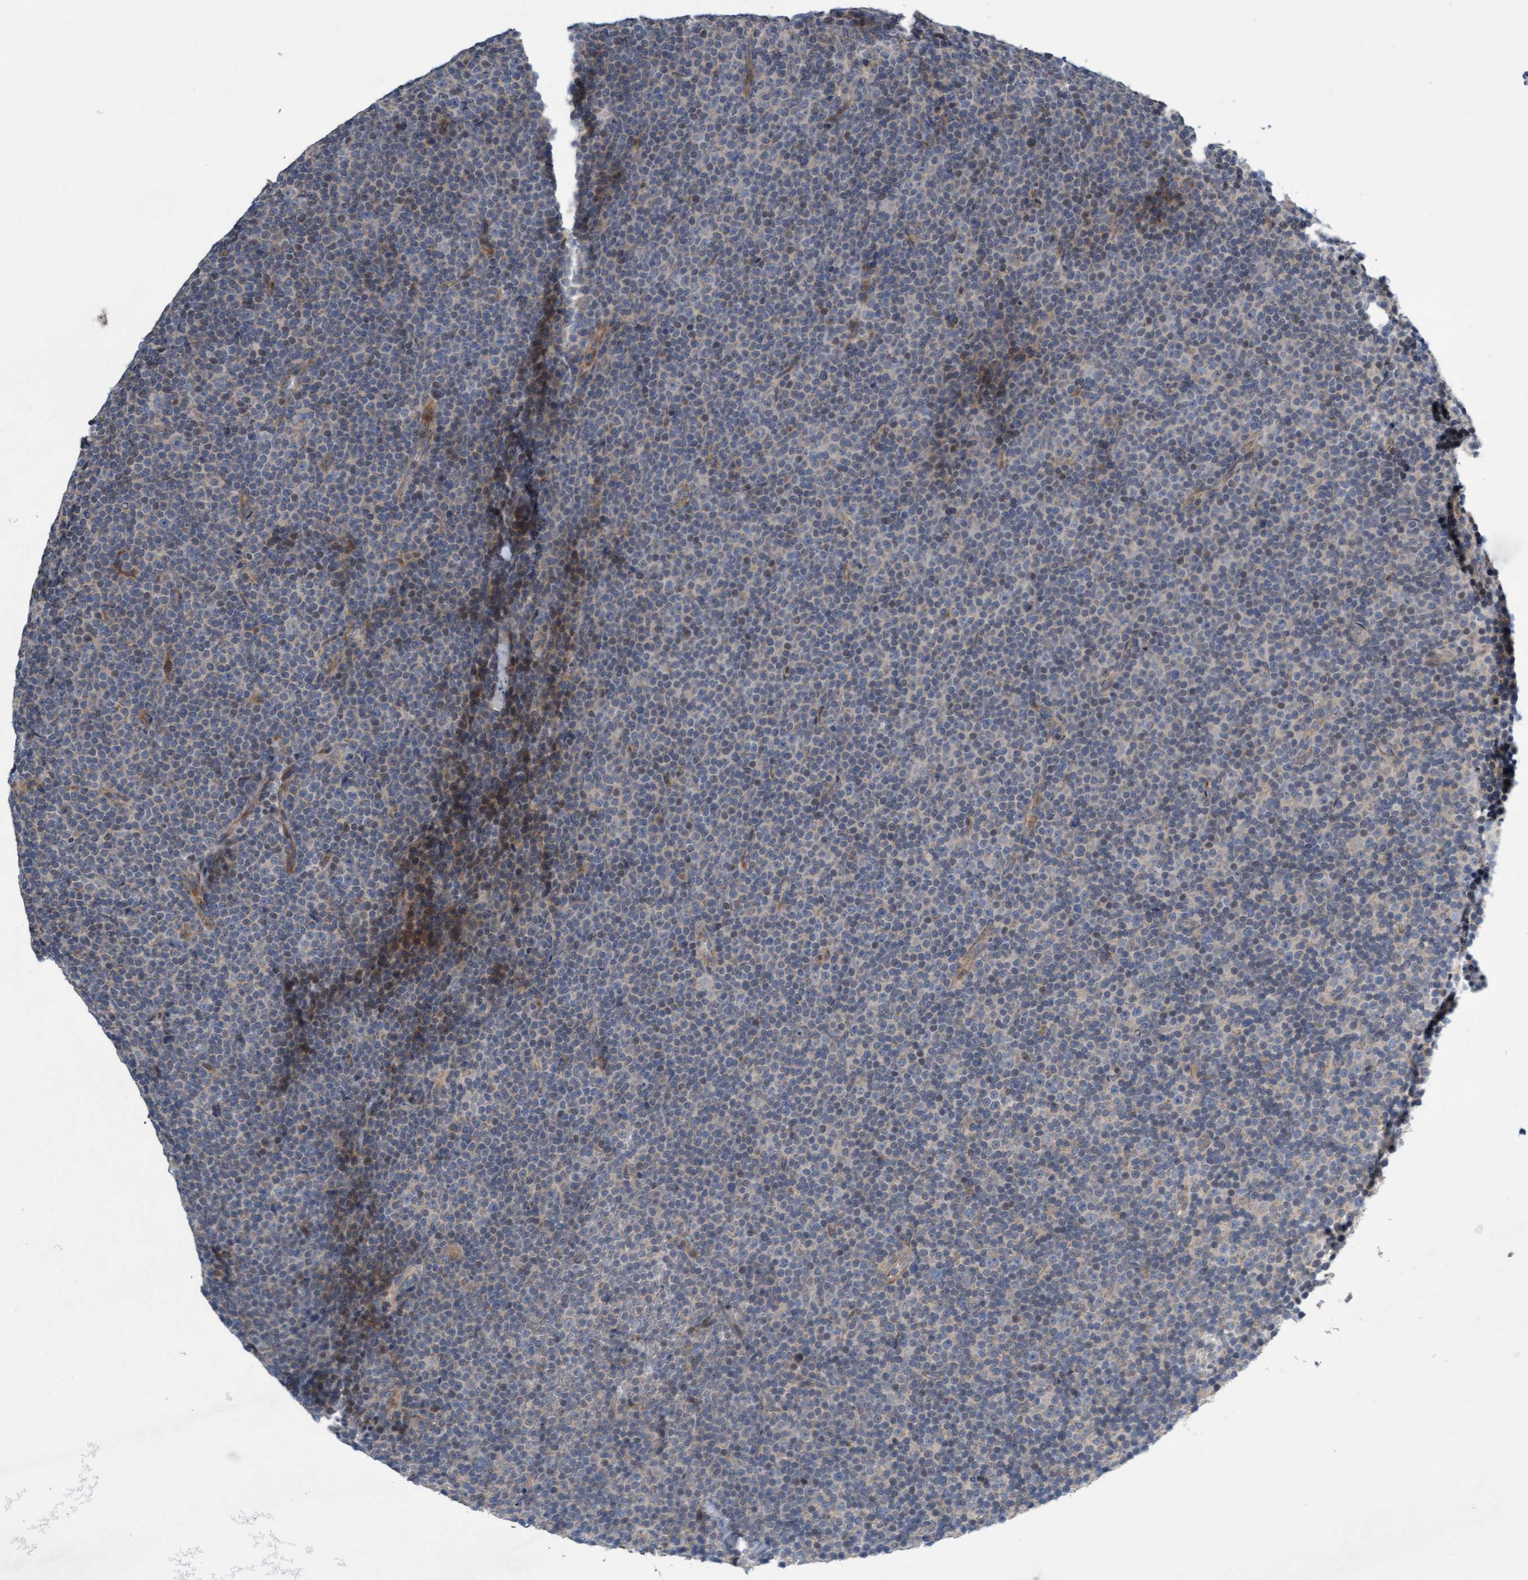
{"staining": {"intensity": "negative", "quantity": "none", "location": "none"}, "tissue": "lymphoma", "cell_type": "Tumor cells", "image_type": "cancer", "snomed": [{"axis": "morphology", "description": "Malignant lymphoma, non-Hodgkin's type, Low grade"}, {"axis": "topography", "description": "Lymph node"}], "caption": "A high-resolution photomicrograph shows immunohistochemistry (IHC) staining of lymphoma, which displays no significant expression in tumor cells.", "gene": "DDHD2", "patient": {"sex": "female", "age": 67}}